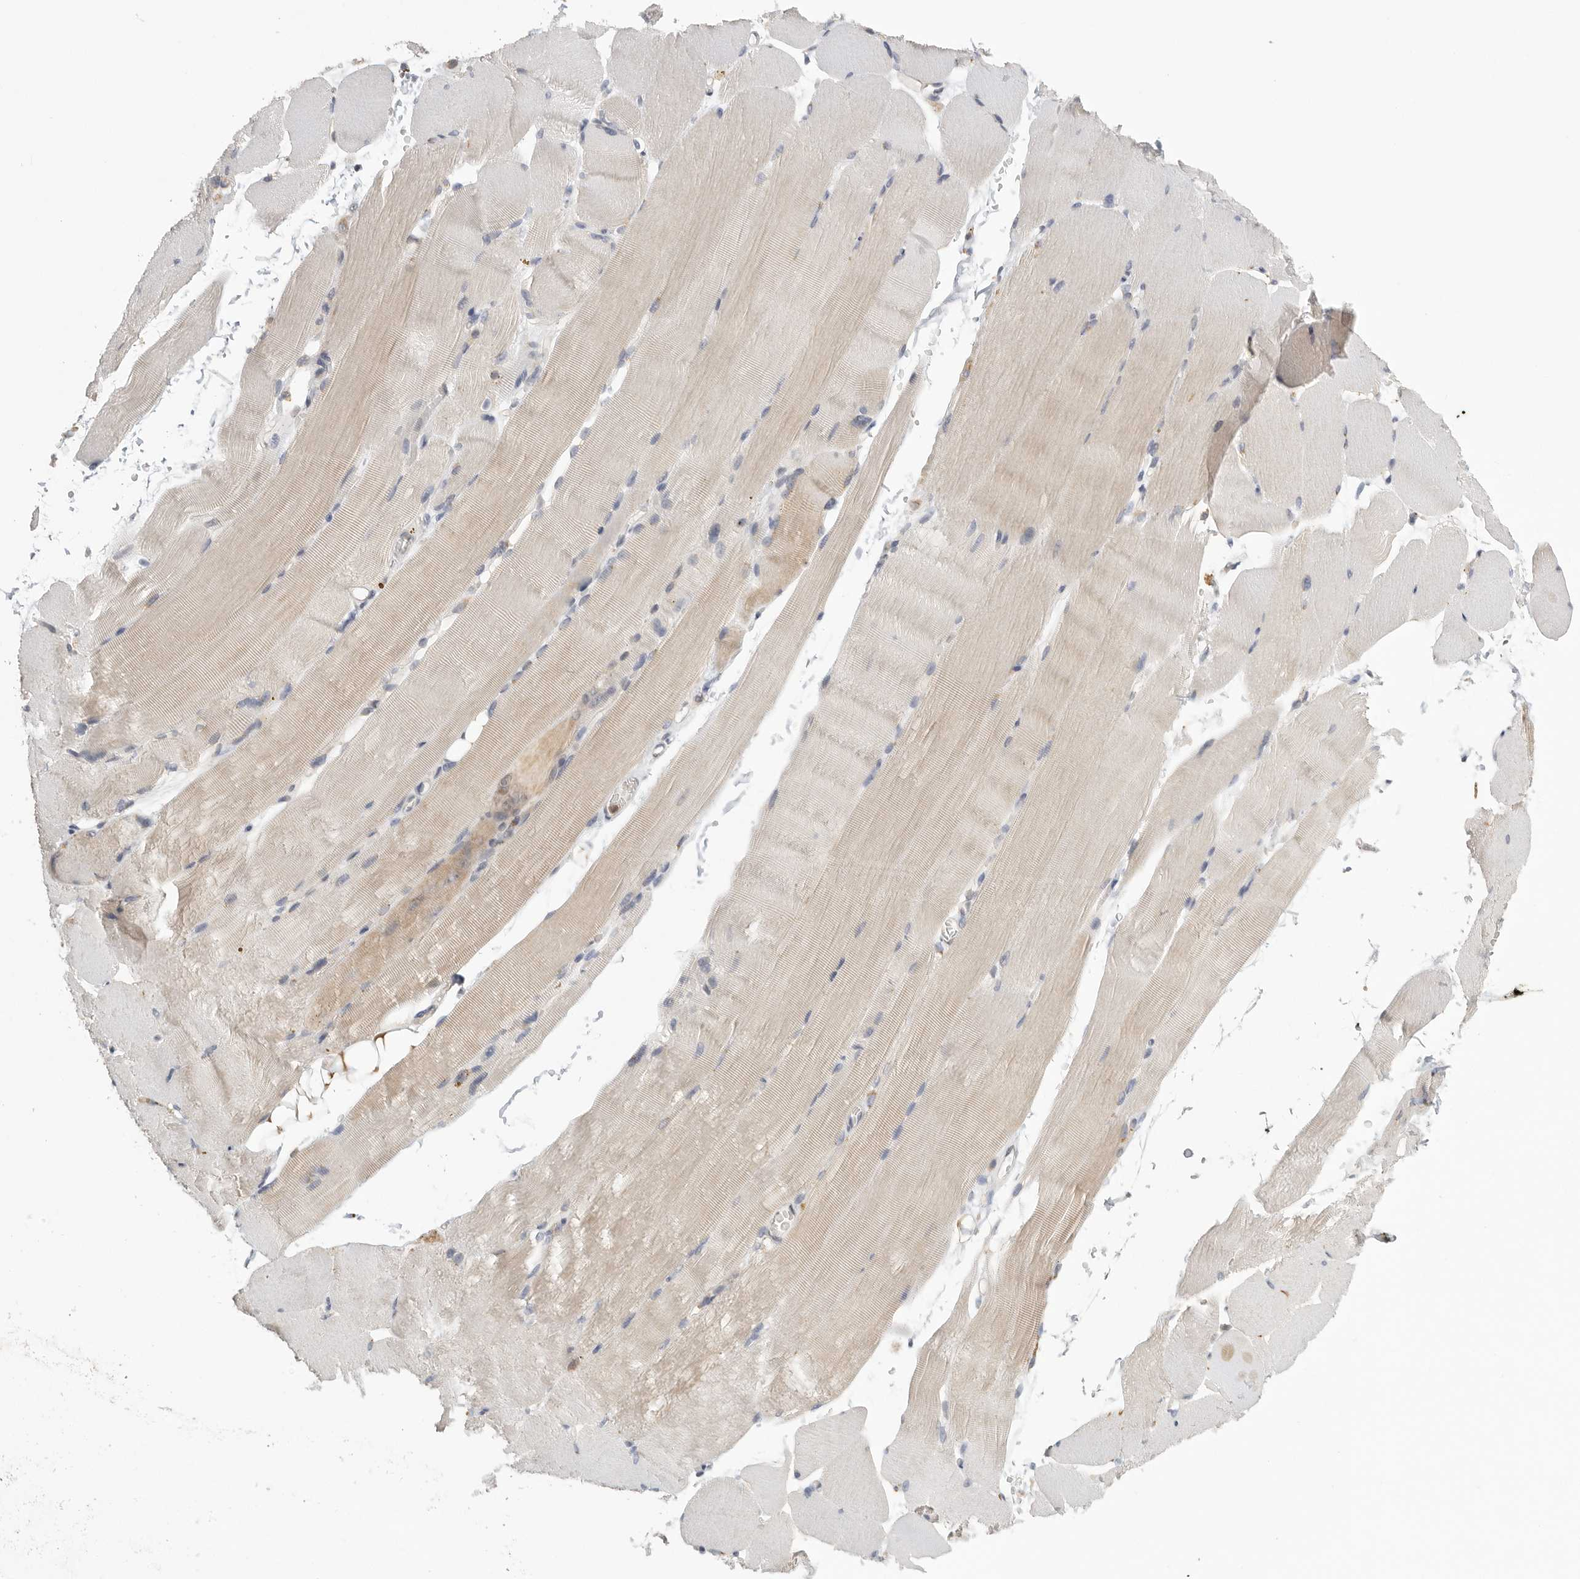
{"staining": {"intensity": "weak", "quantity": "25%-75%", "location": "cytoplasmic/membranous"}, "tissue": "skeletal muscle", "cell_type": "Myocytes", "image_type": "normal", "snomed": [{"axis": "morphology", "description": "Normal tissue, NOS"}, {"axis": "topography", "description": "Skeletal muscle"}, {"axis": "topography", "description": "Parathyroid gland"}], "caption": "Myocytes display low levels of weak cytoplasmic/membranous staining in about 25%-75% of cells in unremarkable human skeletal muscle.", "gene": "CCT8", "patient": {"sex": "female", "age": 37}}